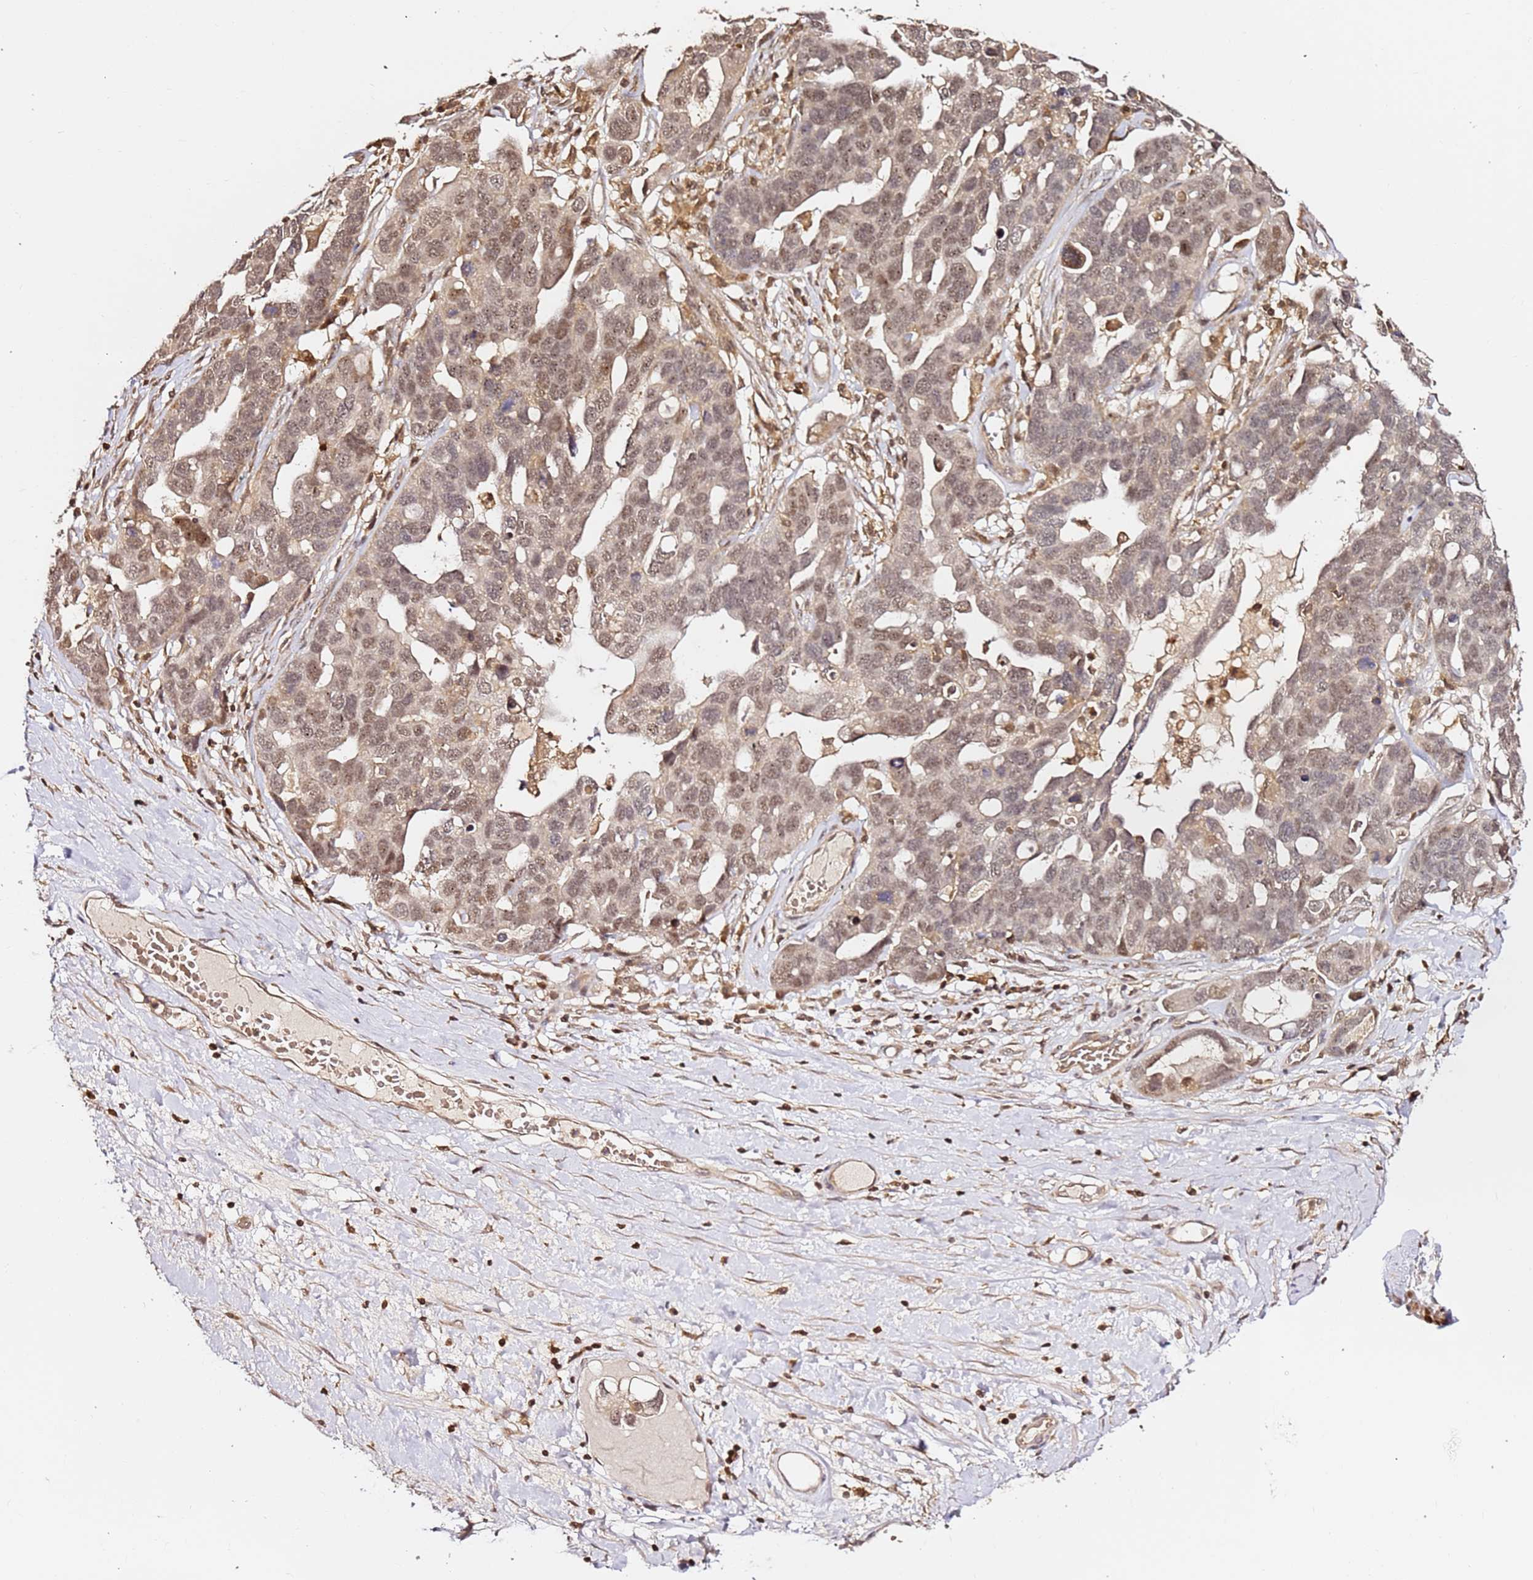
{"staining": {"intensity": "moderate", "quantity": "25%-75%", "location": "nuclear"}, "tissue": "ovarian cancer", "cell_type": "Tumor cells", "image_type": "cancer", "snomed": [{"axis": "morphology", "description": "Cystadenocarcinoma, serous, NOS"}, {"axis": "topography", "description": "Ovary"}], "caption": "Tumor cells reveal medium levels of moderate nuclear staining in about 25%-75% of cells in human ovarian serous cystadenocarcinoma.", "gene": "OR5V1", "patient": {"sex": "female", "age": 54}}